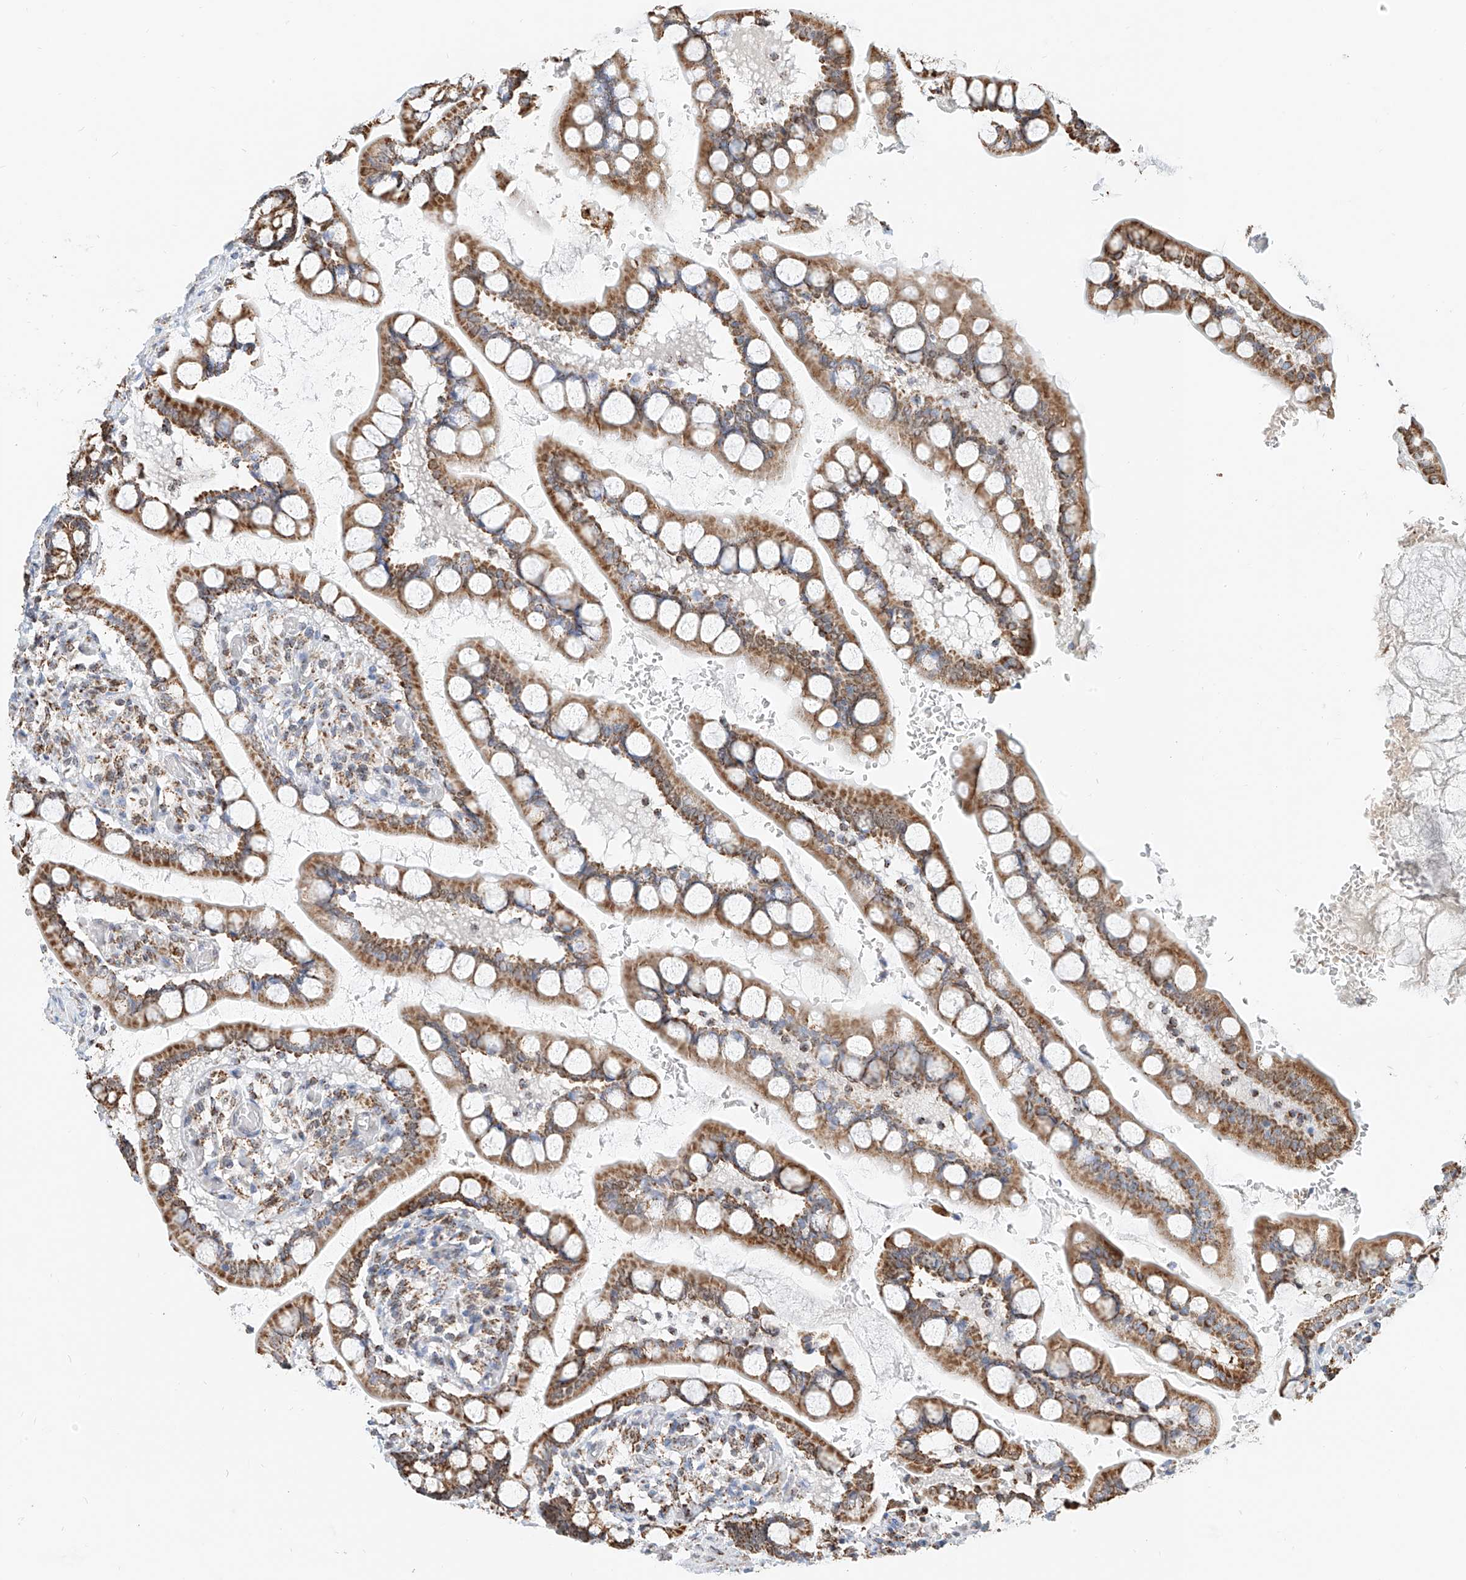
{"staining": {"intensity": "moderate", "quantity": ">75%", "location": "cytoplasmic/membranous"}, "tissue": "small intestine", "cell_type": "Glandular cells", "image_type": "normal", "snomed": [{"axis": "morphology", "description": "Normal tissue, NOS"}, {"axis": "topography", "description": "Small intestine"}], "caption": "Immunohistochemistry (IHC) staining of benign small intestine, which exhibits medium levels of moderate cytoplasmic/membranous expression in about >75% of glandular cells indicating moderate cytoplasmic/membranous protein positivity. The staining was performed using DAB (3,3'-diaminobenzidine) (brown) for protein detection and nuclei were counterstained in hematoxylin (blue).", "gene": "PPA2", "patient": {"sex": "male", "age": 52}}